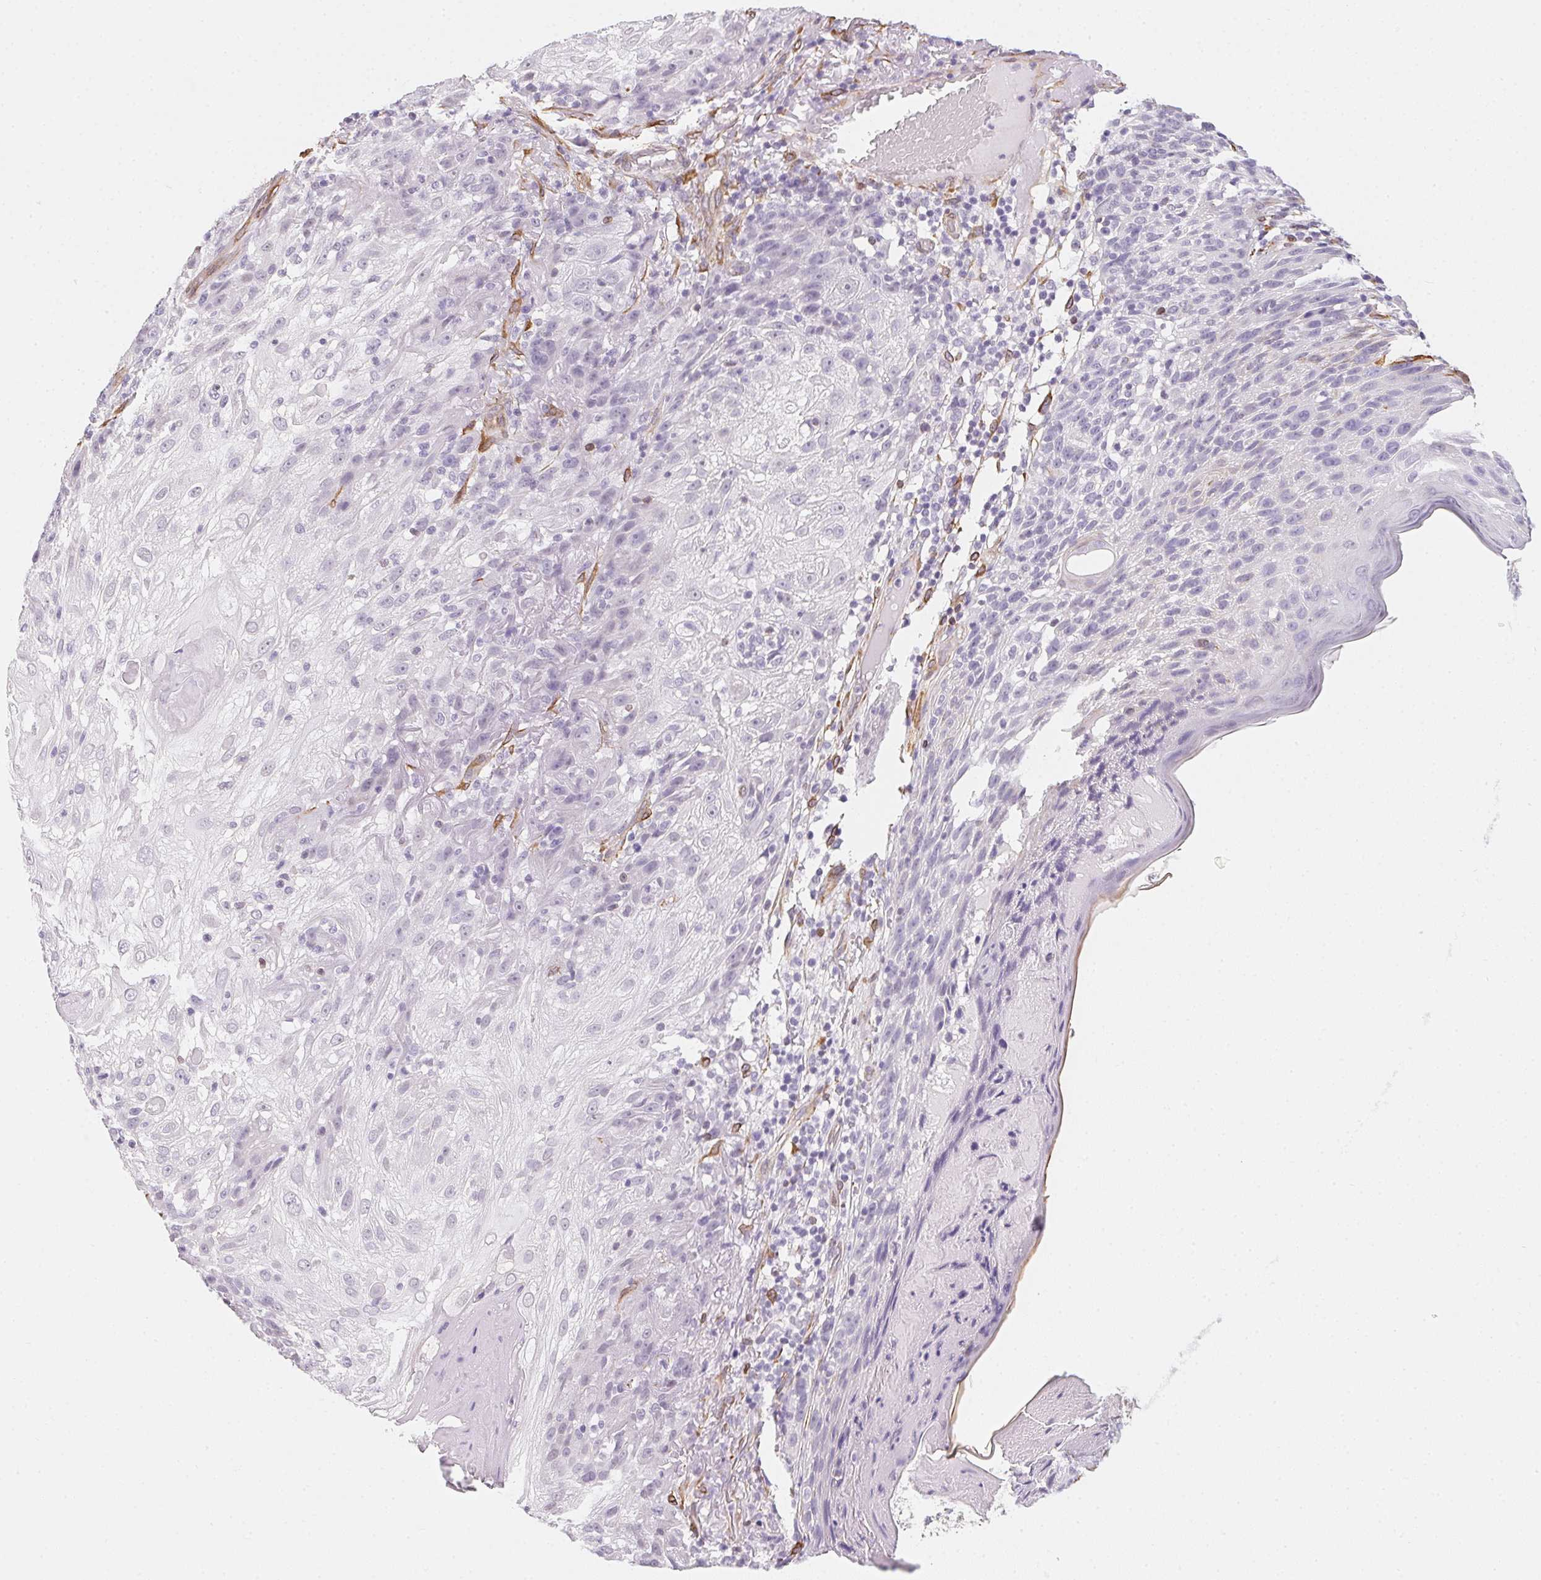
{"staining": {"intensity": "negative", "quantity": "none", "location": "none"}, "tissue": "skin cancer", "cell_type": "Tumor cells", "image_type": "cancer", "snomed": [{"axis": "morphology", "description": "Normal tissue, NOS"}, {"axis": "morphology", "description": "Squamous cell carcinoma, NOS"}, {"axis": "topography", "description": "Skin"}], "caption": "Image shows no significant protein expression in tumor cells of skin squamous cell carcinoma.", "gene": "RSBN1", "patient": {"sex": "female", "age": 83}}